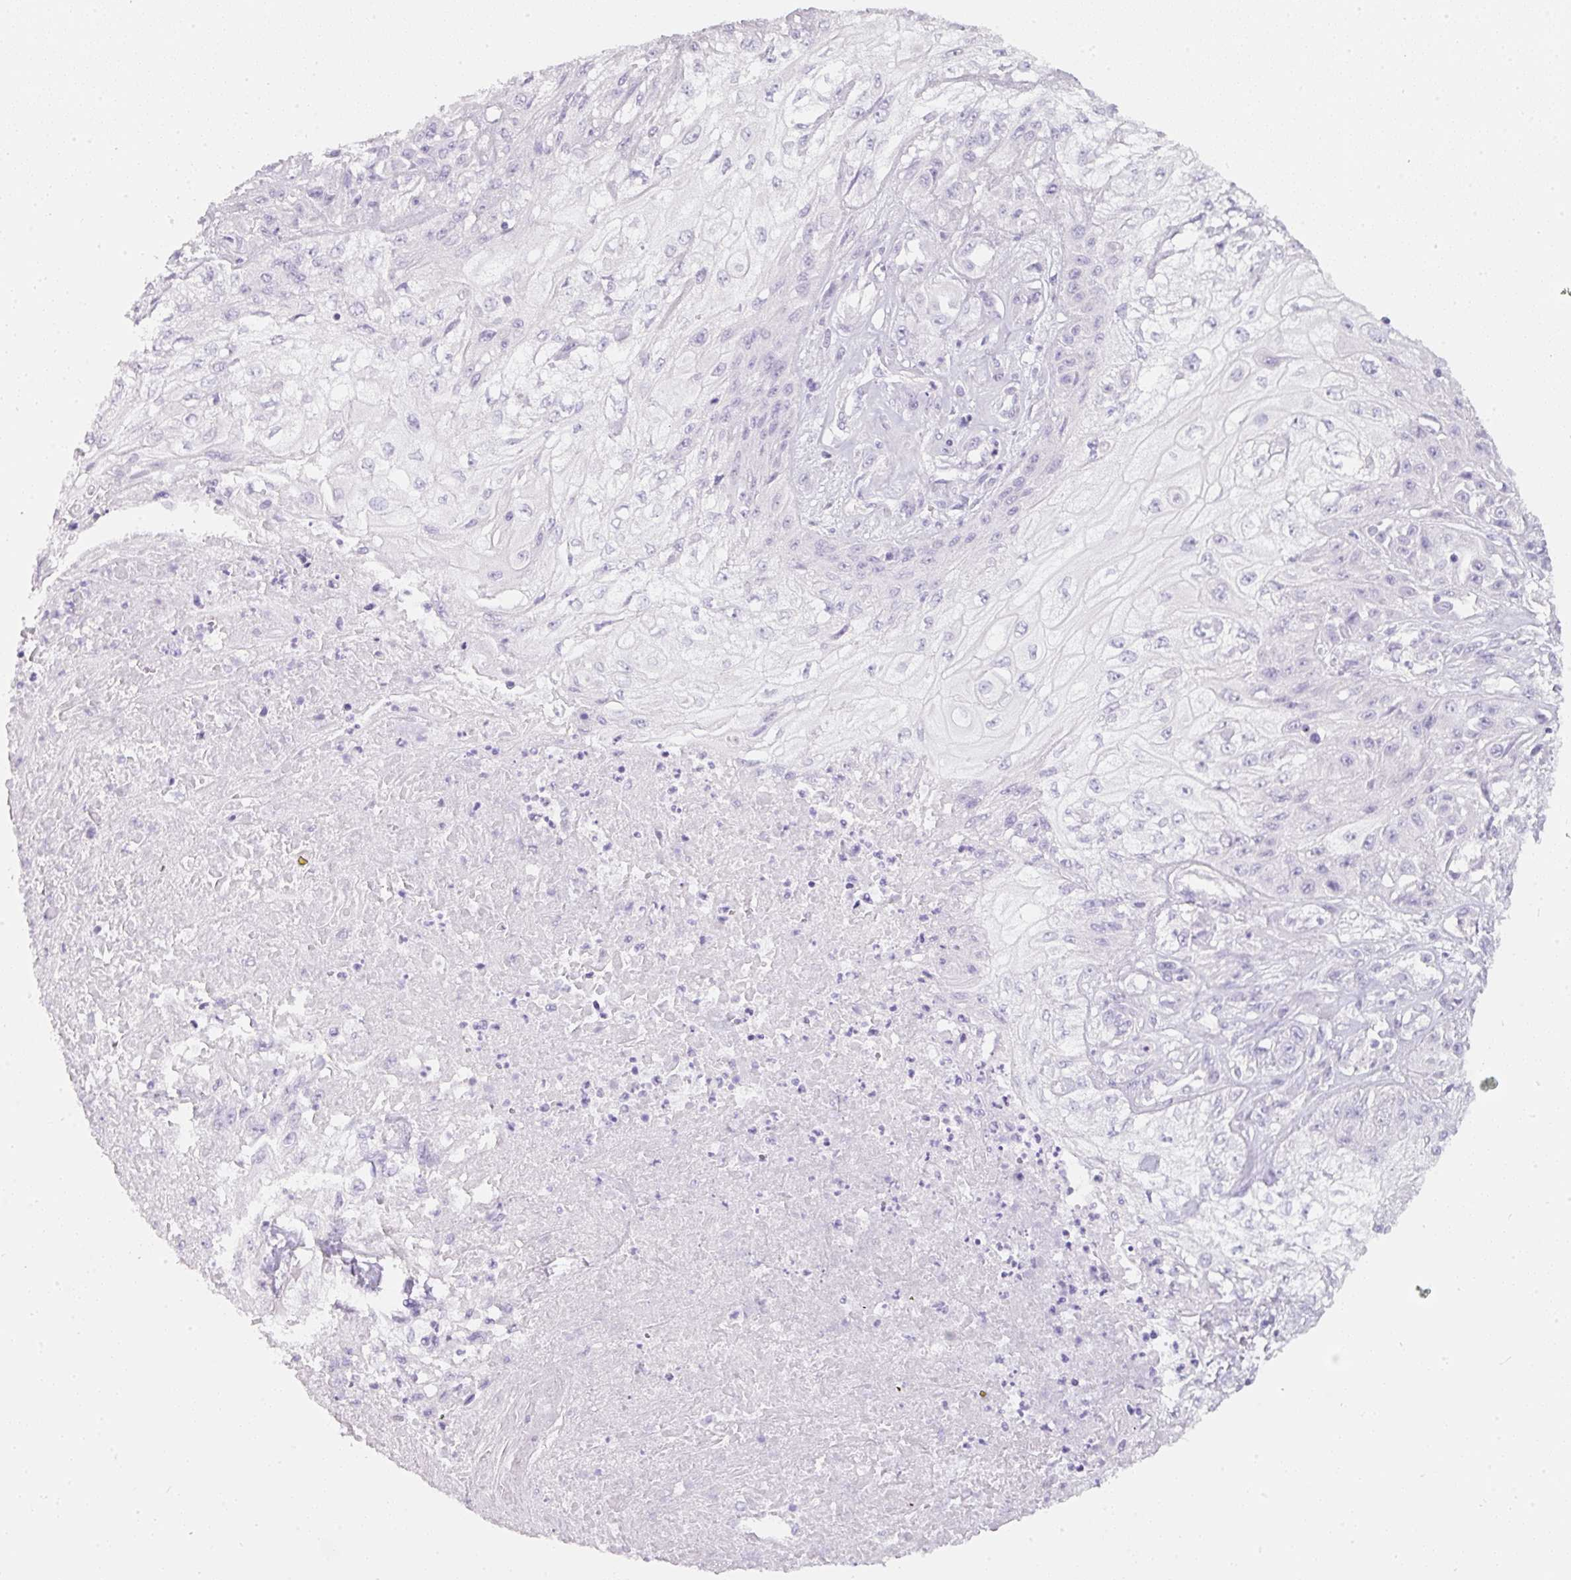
{"staining": {"intensity": "negative", "quantity": "none", "location": "none"}, "tissue": "skin cancer", "cell_type": "Tumor cells", "image_type": "cancer", "snomed": [{"axis": "morphology", "description": "Squamous cell carcinoma, NOS"}, {"axis": "morphology", "description": "Squamous cell carcinoma, metastatic, NOS"}, {"axis": "topography", "description": "Skin"}, {"axis": "topography", "description": "Lymph node"}], "caption": "High power microscopy micrograph of an immunohistochemistry histopathology image of skin metastatic squamous cell carcinoma, revealing no significant expression in tumor cells.", "gene": "SLC2A2", "patient": {"sex": "male", "age": 75}}